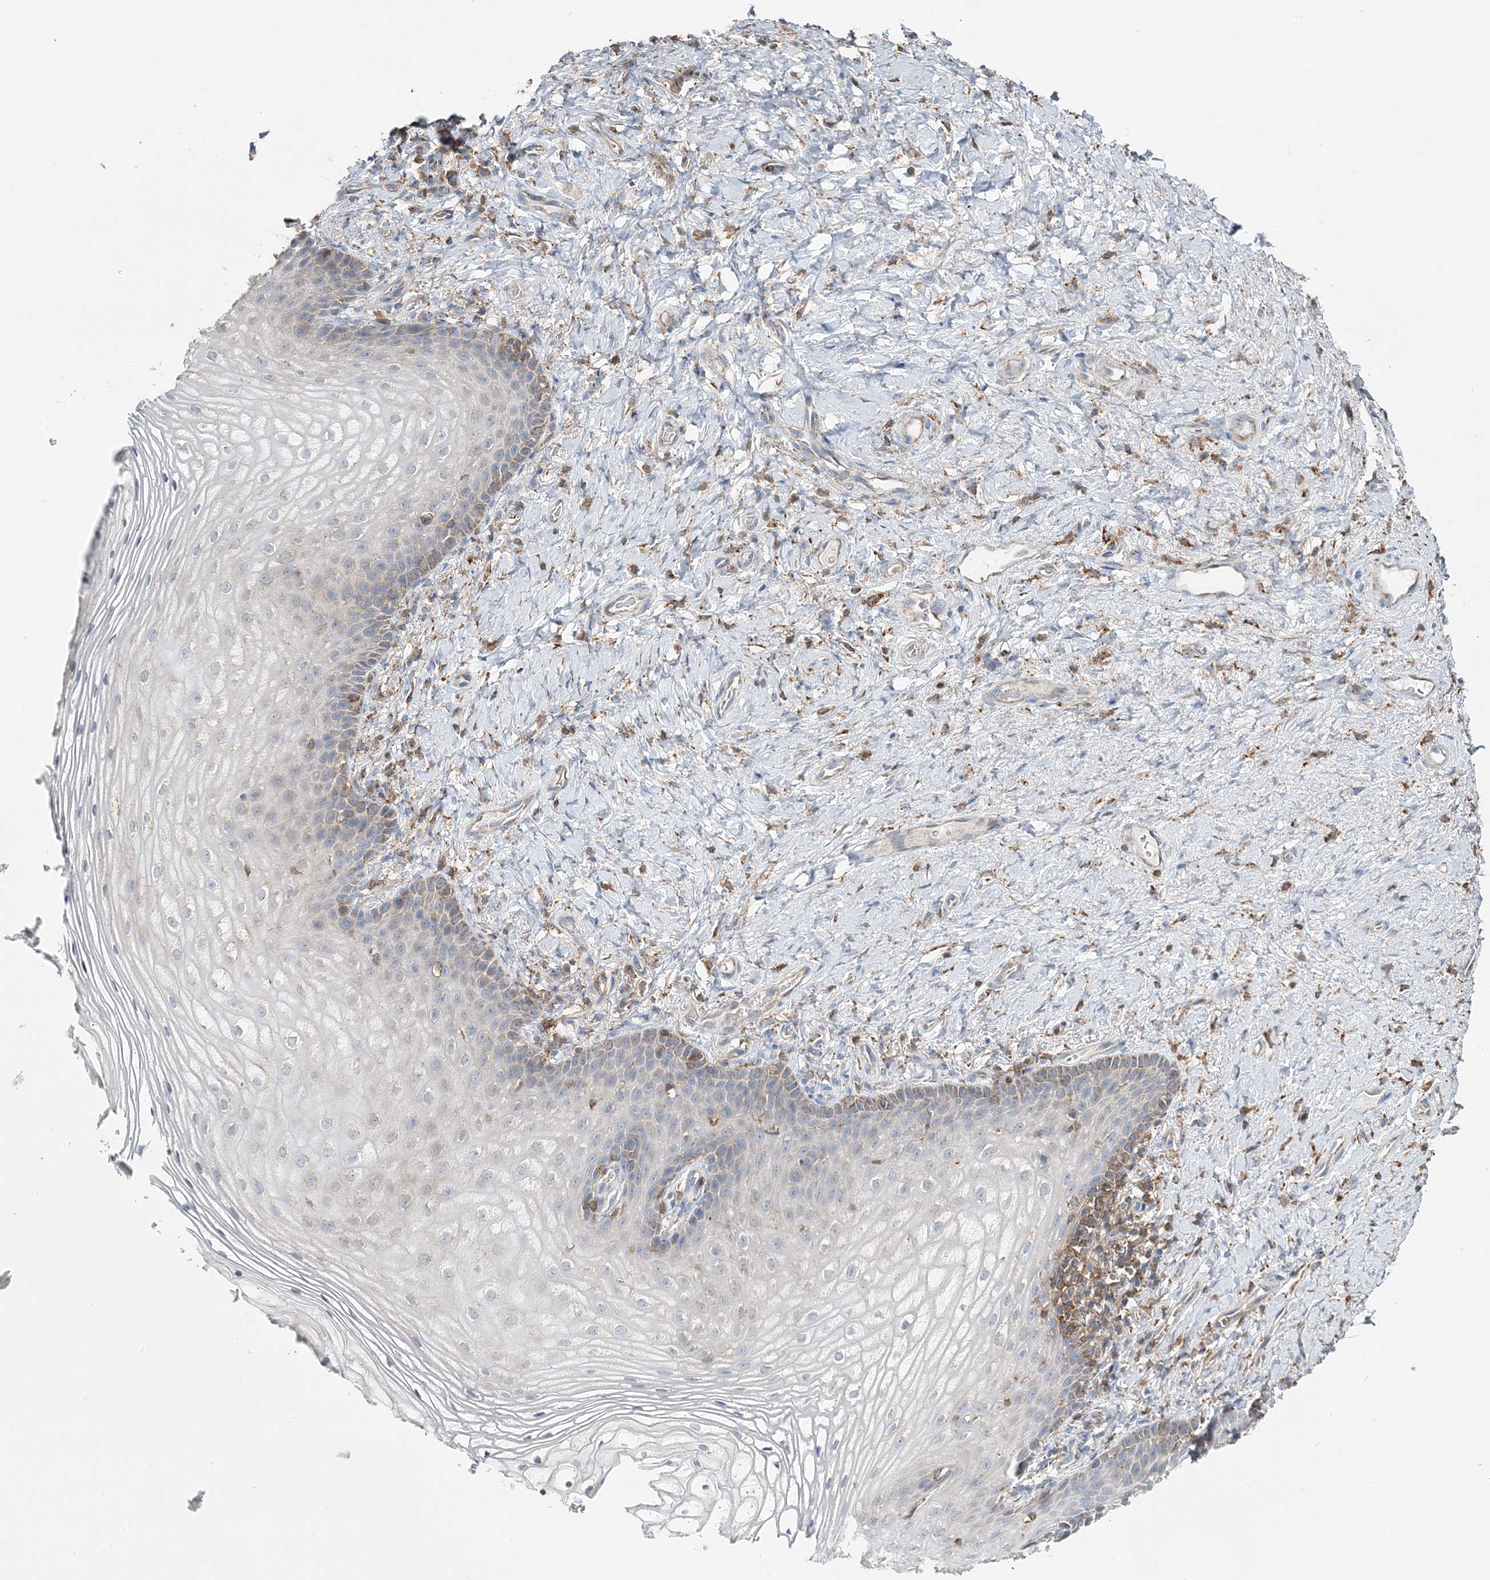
{"staining": {"intensity": "weak", "quantity": "<25%", "location": "cytoplasmic/membranous"}, "tissue": "vagina", "cell_type": "Squamous epithelial cells", "image_type": "normal", "snomed": [{"axis": "morphology", "description": "Normal tissue, NOS"}, {"axis": "topography", "description": "Vagina"}], "caption": "This micrograph is of unremarkable vagina stained with immunohistochemistry to label a protein in brown with the nuclei are counter-stained blue. There is no expression in squamous epithelial cells.", "gene": "TMLHE", "patient": {"sex": "female", "age": 60}}